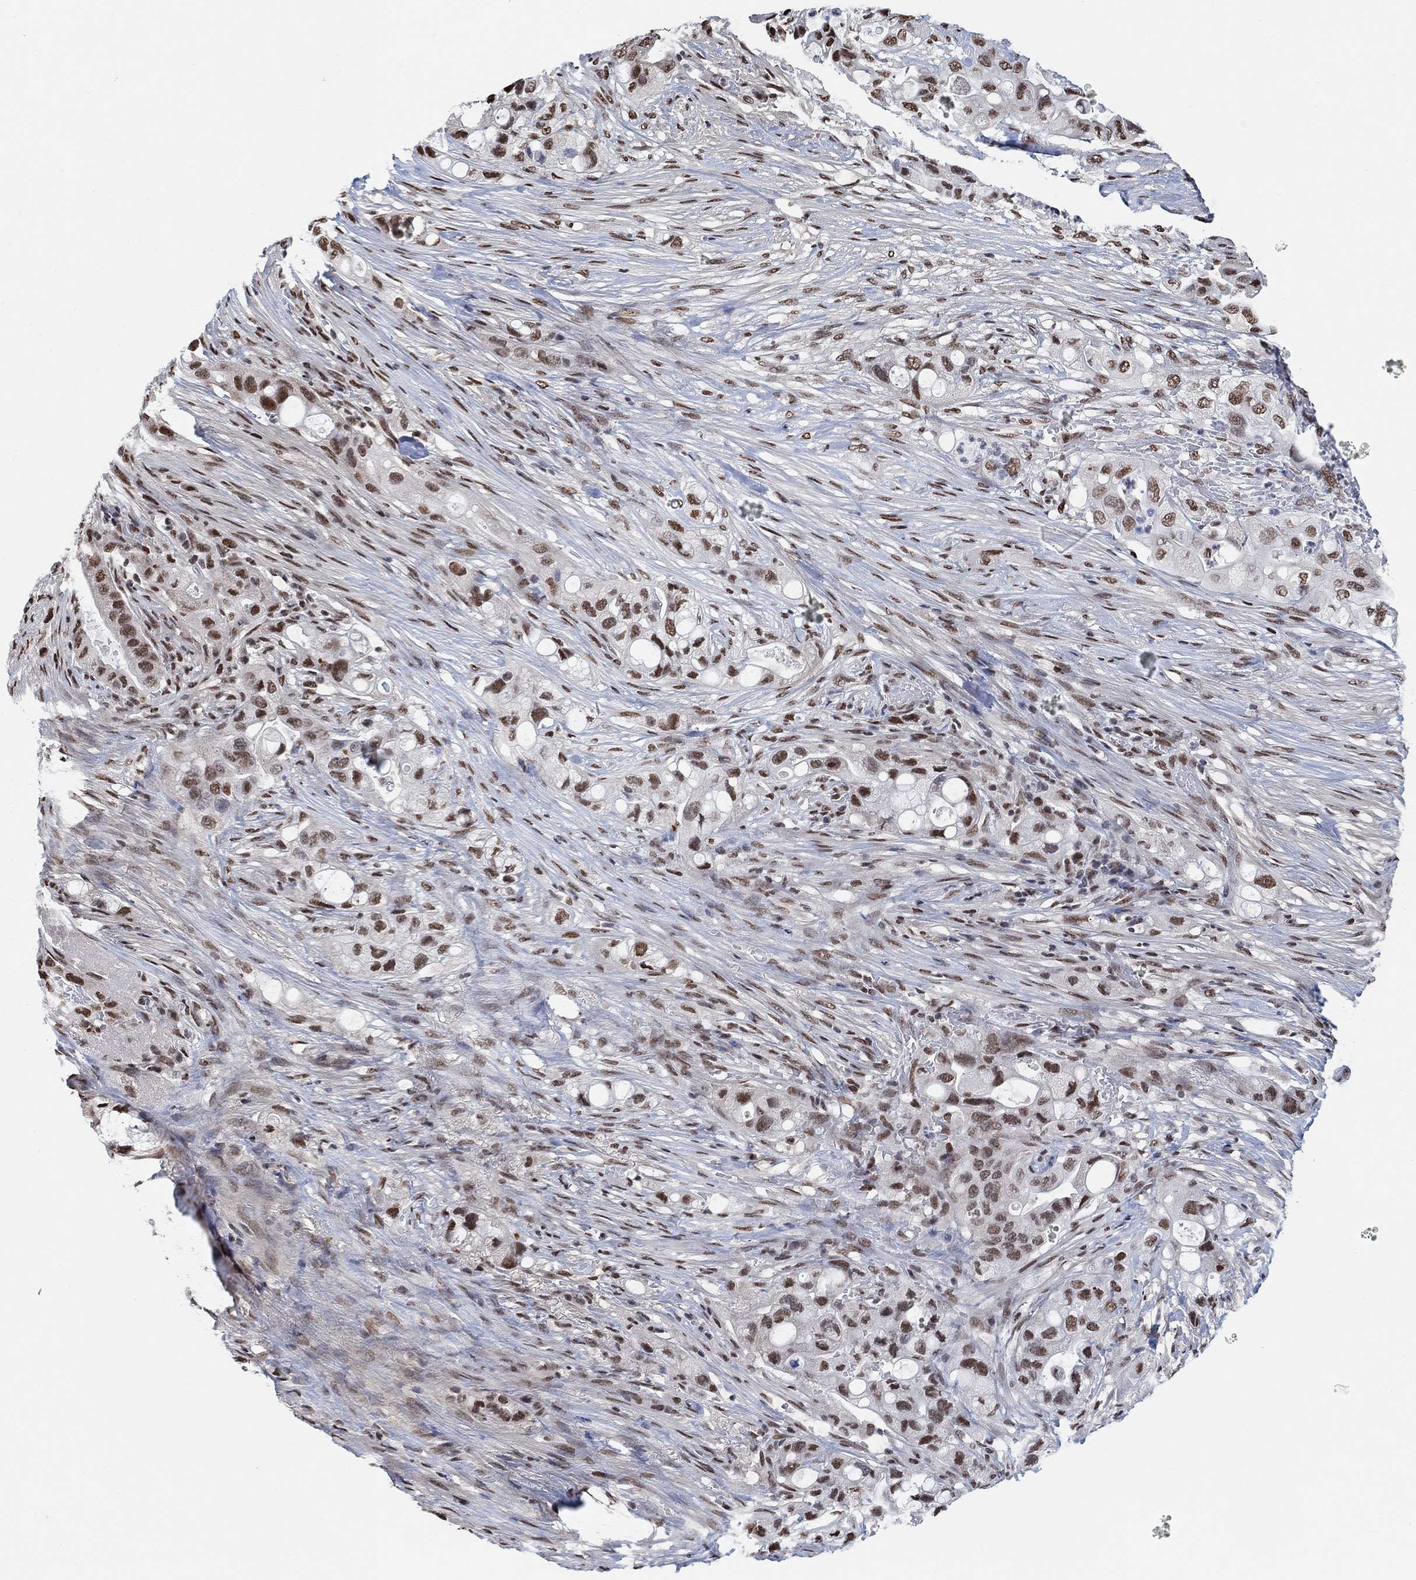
{"staining": {"intensity": "strong", "quantity": "25%-75%", "location": "nuclear"}, "tissue": "pancreatic cancer", "cell_type": "Tumor cells", "image_type": "cancer", "snomed": [{"axis": "morphology", "description": "Adenocarcinoma, NOS"}, {"axis": "topography", "description": "Pancreas"}], "caption": "Pancreatic cancer (adenocarcinoma) was stained to show a protein in brown. There is high levels of strong nuclear positivity in about 25%-75% of tumor cells.", "gene": "USP39", "patient": {"sex": "female", "age": 72}}